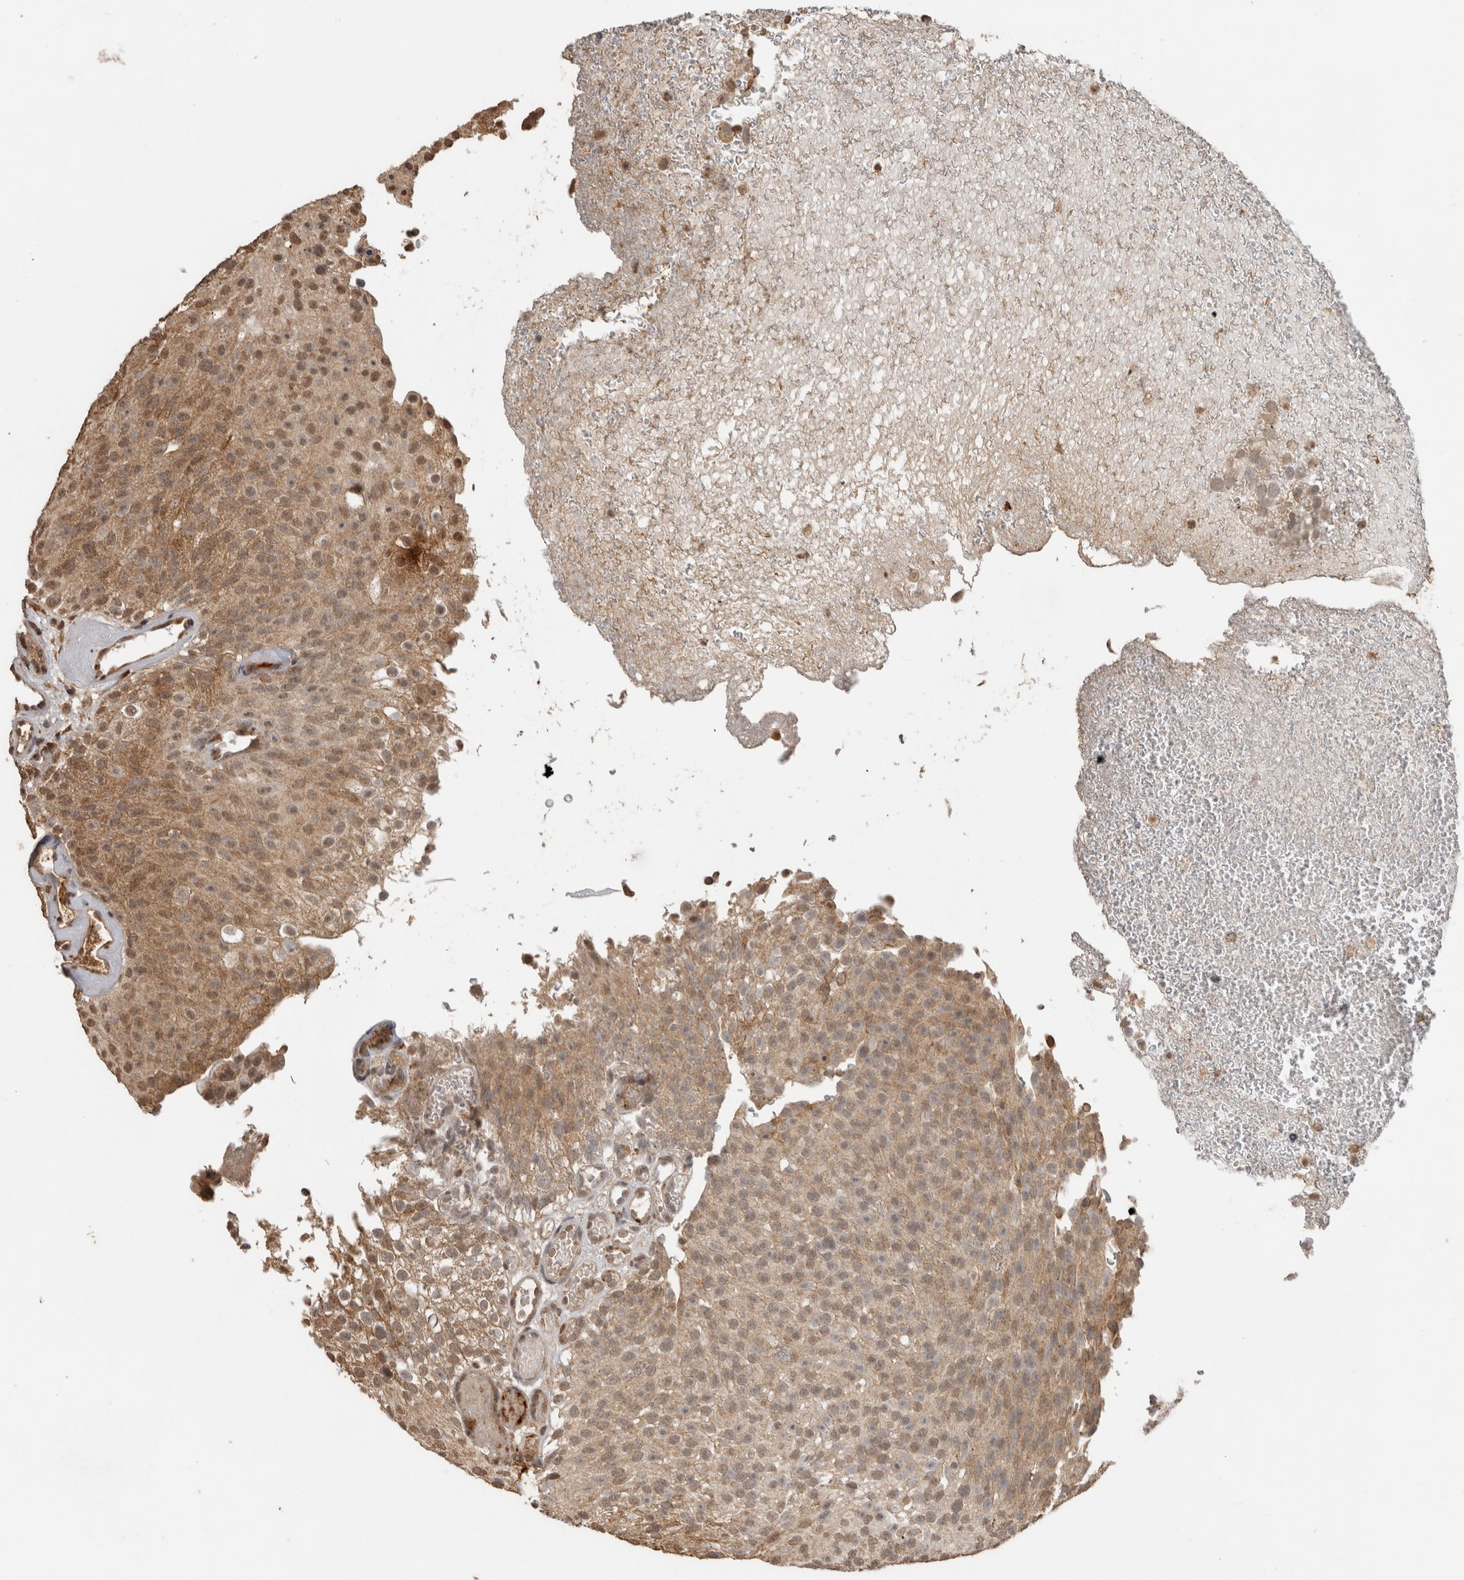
{"staining": {"intensity": "moderate", "quantity": ">75%", "location": "cytoplasmic/membranous,nuclear"}, "tissue": "urothelial cancer", "cell_type": "Tumor cells", "image_type": "cancer", "snomed": [{"axis": "morphology", "description": "Urothelial carcinoma, Low grade"}, {"axis": "topography", "description": "Urinary bladder"}], "caption": "Protein staining demonstrates moderate cytoplasmic/membranous and nuclear positivity in about >75% of tumor cells in urothelial carcinoma (low-grade). The staining was performed using DAB to visualize the protein expression in brown, while the nuclei were stained in blue with hematoxylin (Magnification: 20x).", "gene": "FAM3A", "patient": {"sex": "male", "age": 78}}